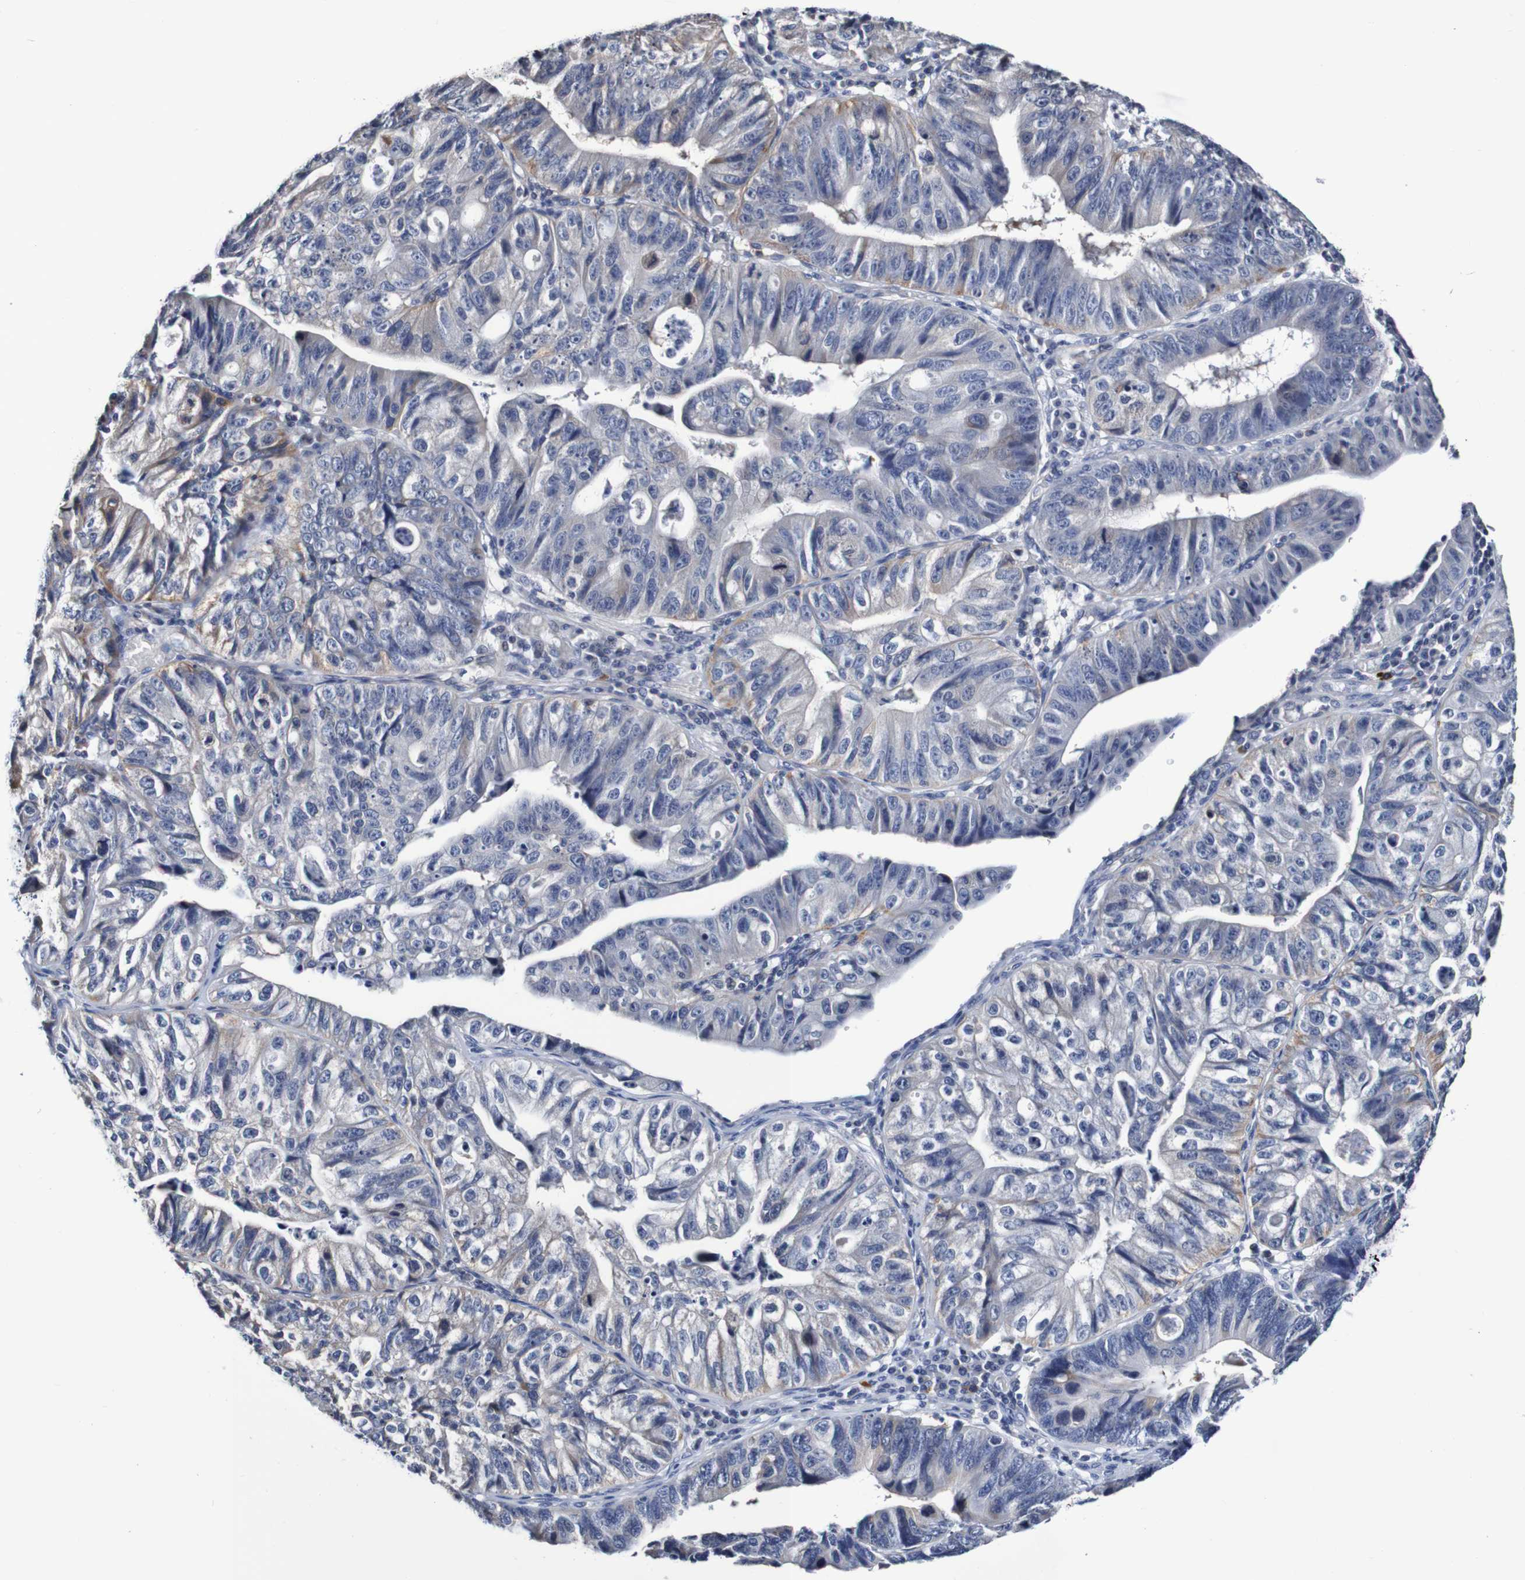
{"staining": {"intensity": "weak", "quantity": "<25%", "location": "cytoplasmic/membranous"}, "tissue": "stomach cancer", "cell_type": "Tumor cells", "image_type": "cancer", "snomed": [{"axis": "morphology", "description": "Adenocarcinoma, NOS"}, {"axis": "topography", "description": "Stomach"}], "caption": "Tumor cells are negative for brown protein staining in stomach adenocarcinoma.", "gene": "ACVR1C", "patient": {"sex": "male", "age": 59}}